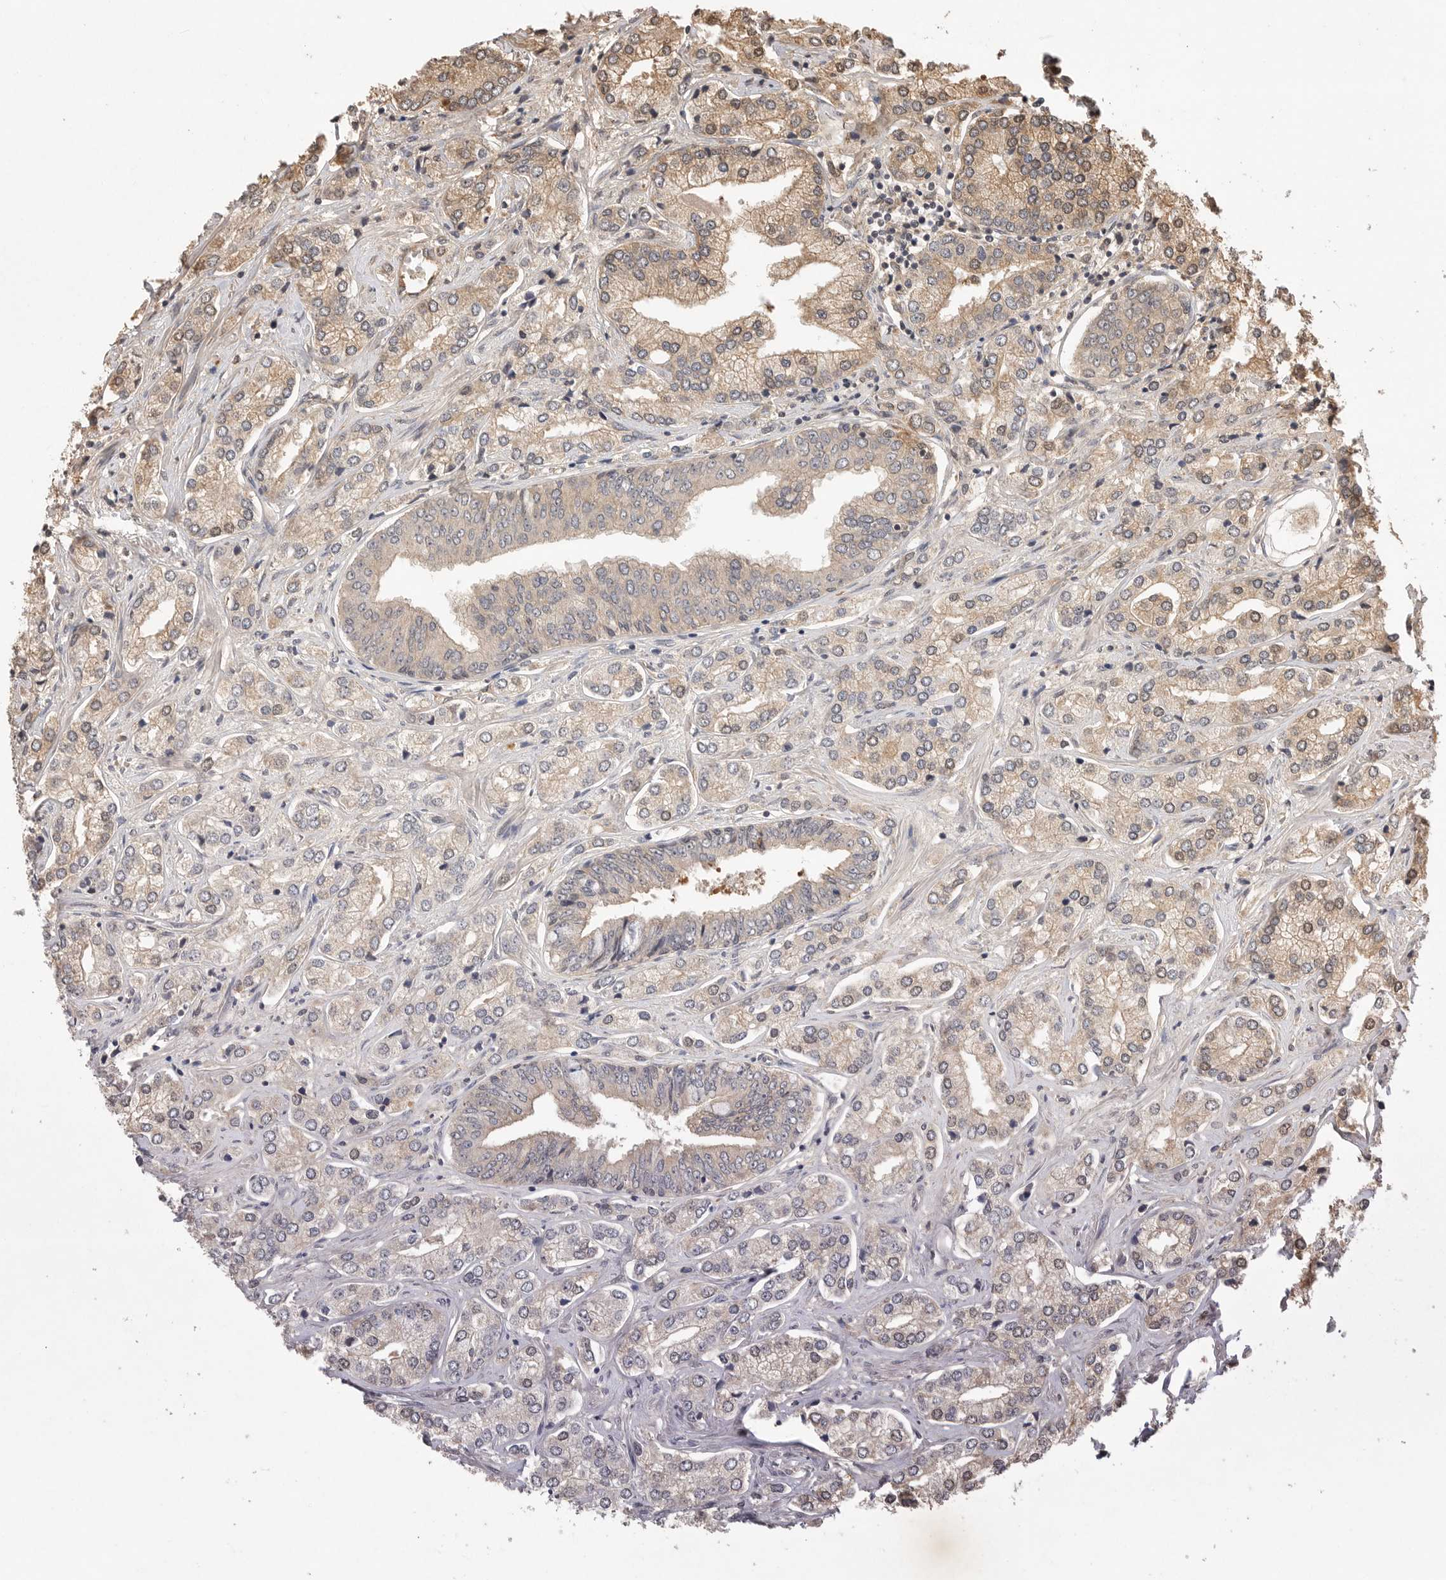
{"staining": {"intensity": "weak", "quantity": "25%-75%", "location": "cytoplasmic/membranous"}, "tissue": "prostate cancer", "cell_type": "Tumor cells", "image_type": "cancer", "snomed": [{"axis": "morphology", "description": "Adenocarcinoma, High grade"}, {"axis": "topography", "description": "Prostate"}], "caption": "This is a histology image of immunohistochemistry (IHC) staining of adenocarcinoma (high-grade) (prostate), which shows weak expression in the cytoplasmic/membranous of tumor cells.", "gene": "PRMT3", "patient": {"sex": "male", "age": 66}}